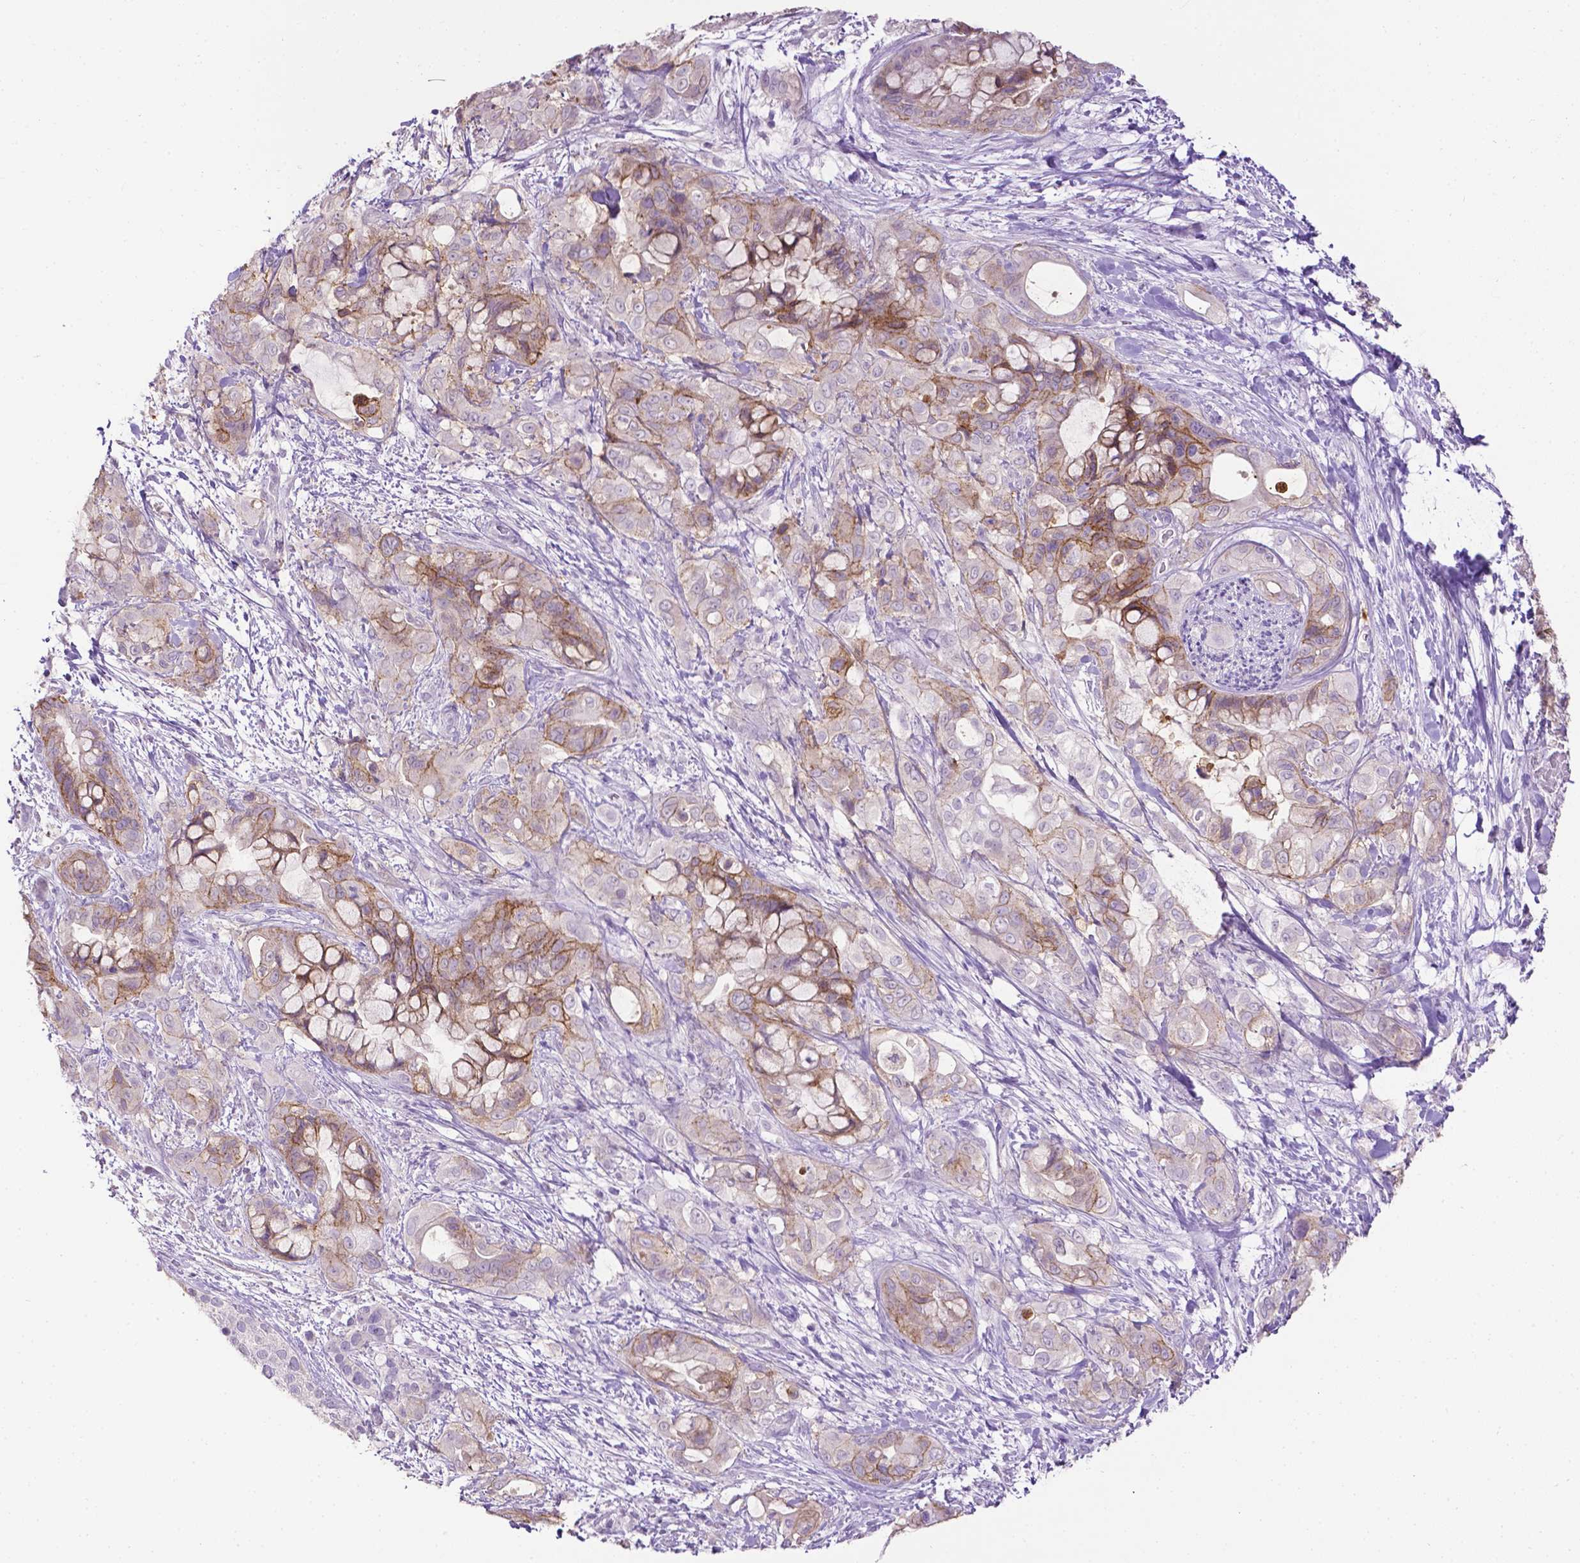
{"staining": {"intensity": "moderate", "quantity": "25%-75%", "location": "cytoplasmic/membranous"}, "tissue": "pancreatic cancer", "cell_type": "Tumor cells", "image_type": "cancer", "snomed": [{"axis": "morphology", "description": "Adenocarcinoma, NOS"}, {"axis": "topography", "description": "Pancreas"}], "caption": "High-power microscopy captured an immunohistochemistry image of pancreatic adenocarcinoma, revealing moderate cytoplasmic/membranous staining in approximately 25%-75% of tumor cells.", "gene": "TACSTD2", "patient": {"sex": "male", "age": 71}}